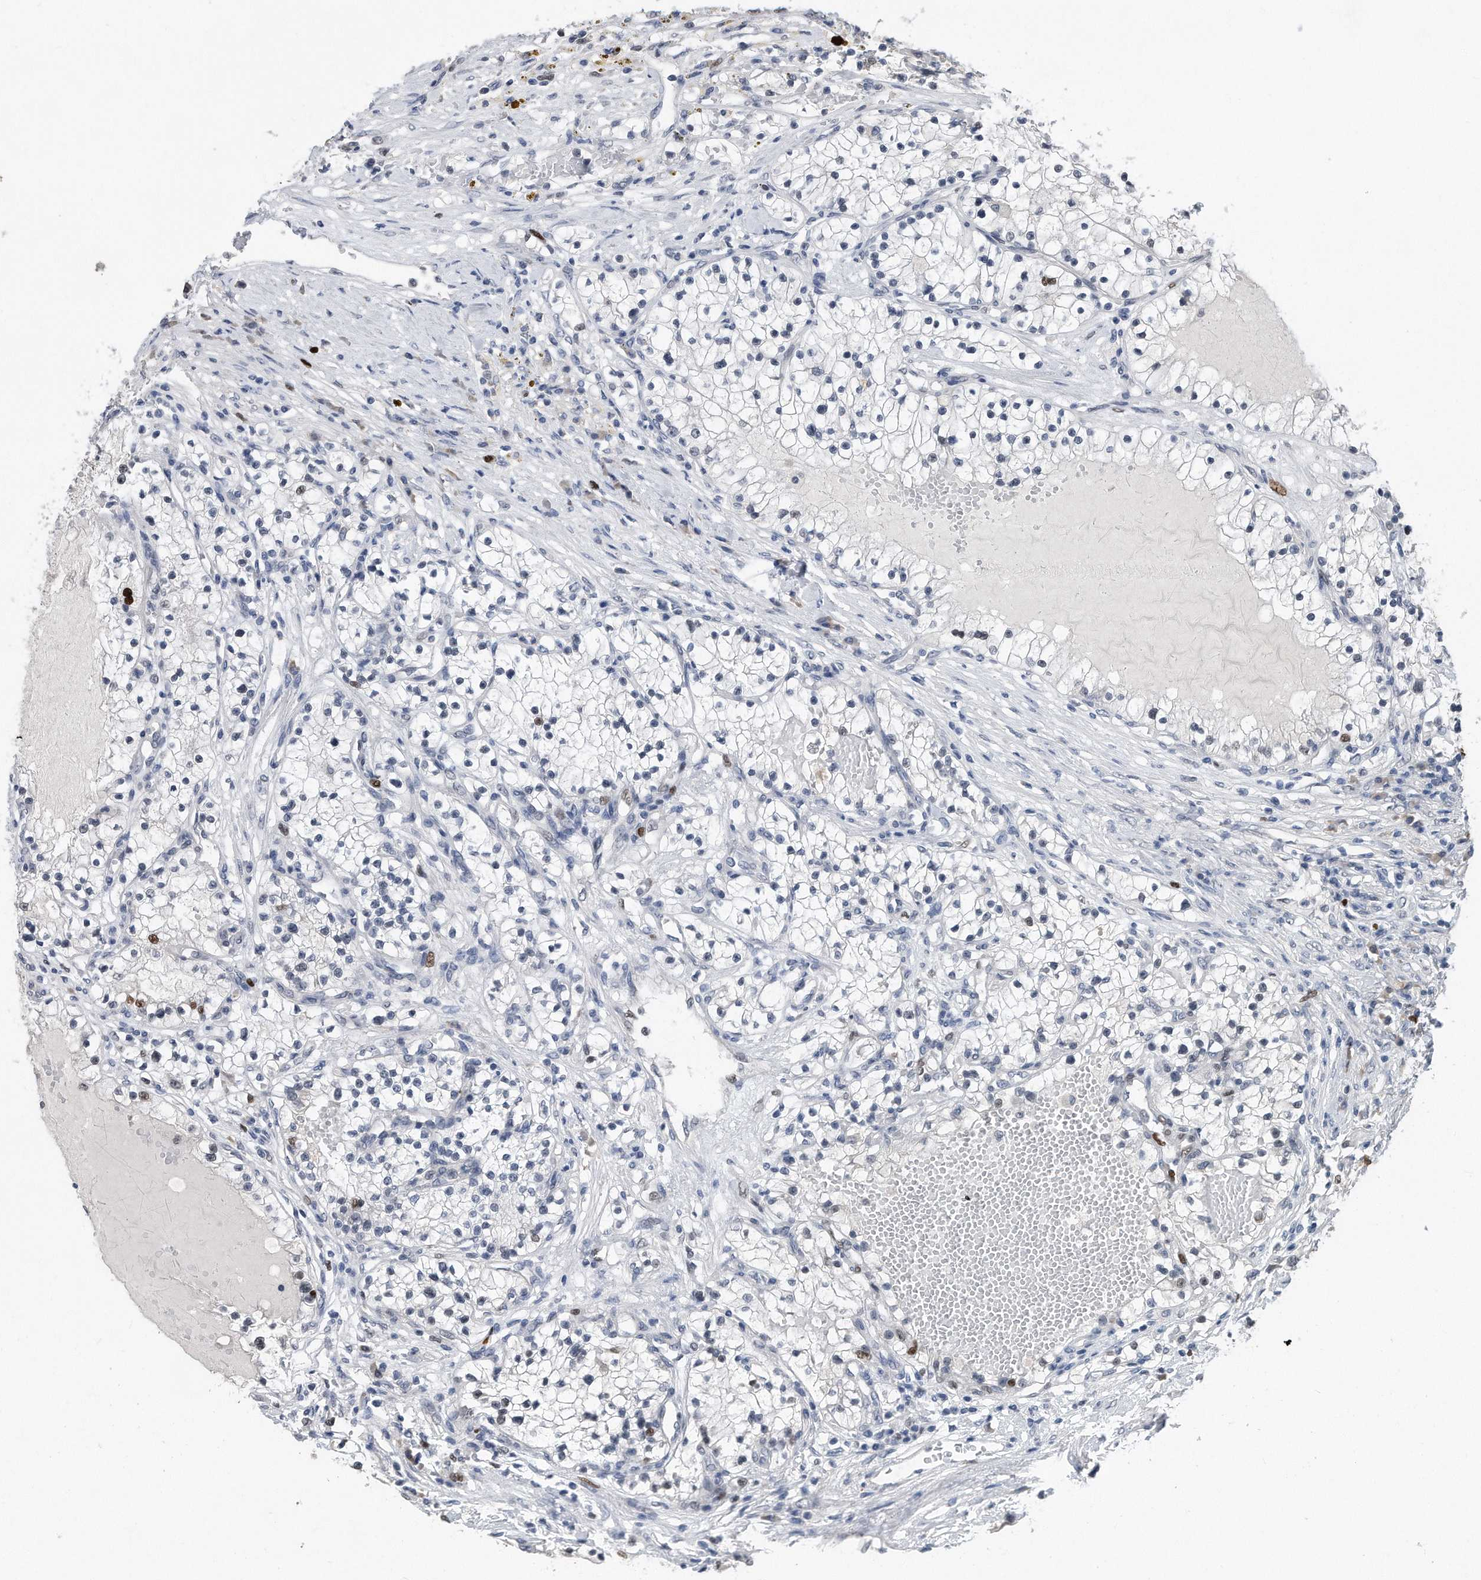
{"staining": {"intensity": "moderate", "quantity": "<25%", "location": "nuclear"}, "tissue": "renal cancer", "cell_type": "Tumor cells", "image_type": "cancer", "snomed": [{"axis": "morphology", "description": "Normal tissue, NOS"}, {"axis": "morphology", "description": "Adenocarcinoma, NOS"}, {"axis": "topography", "description": "Kidney"}], "caption": "An IHC histopathology image of neoplastic tissue is shown. Protein staining in brown shows moderate nuclear positivity in renal cancer within tumor cells. (Stains: DAB (3,3'-diaminobenzidine) in brown, nuclei in blue, Microscopy: brightfield microscopy at high magnification).", "gene": "PCNA", "patient": {"sex": "male", "age": 68}}